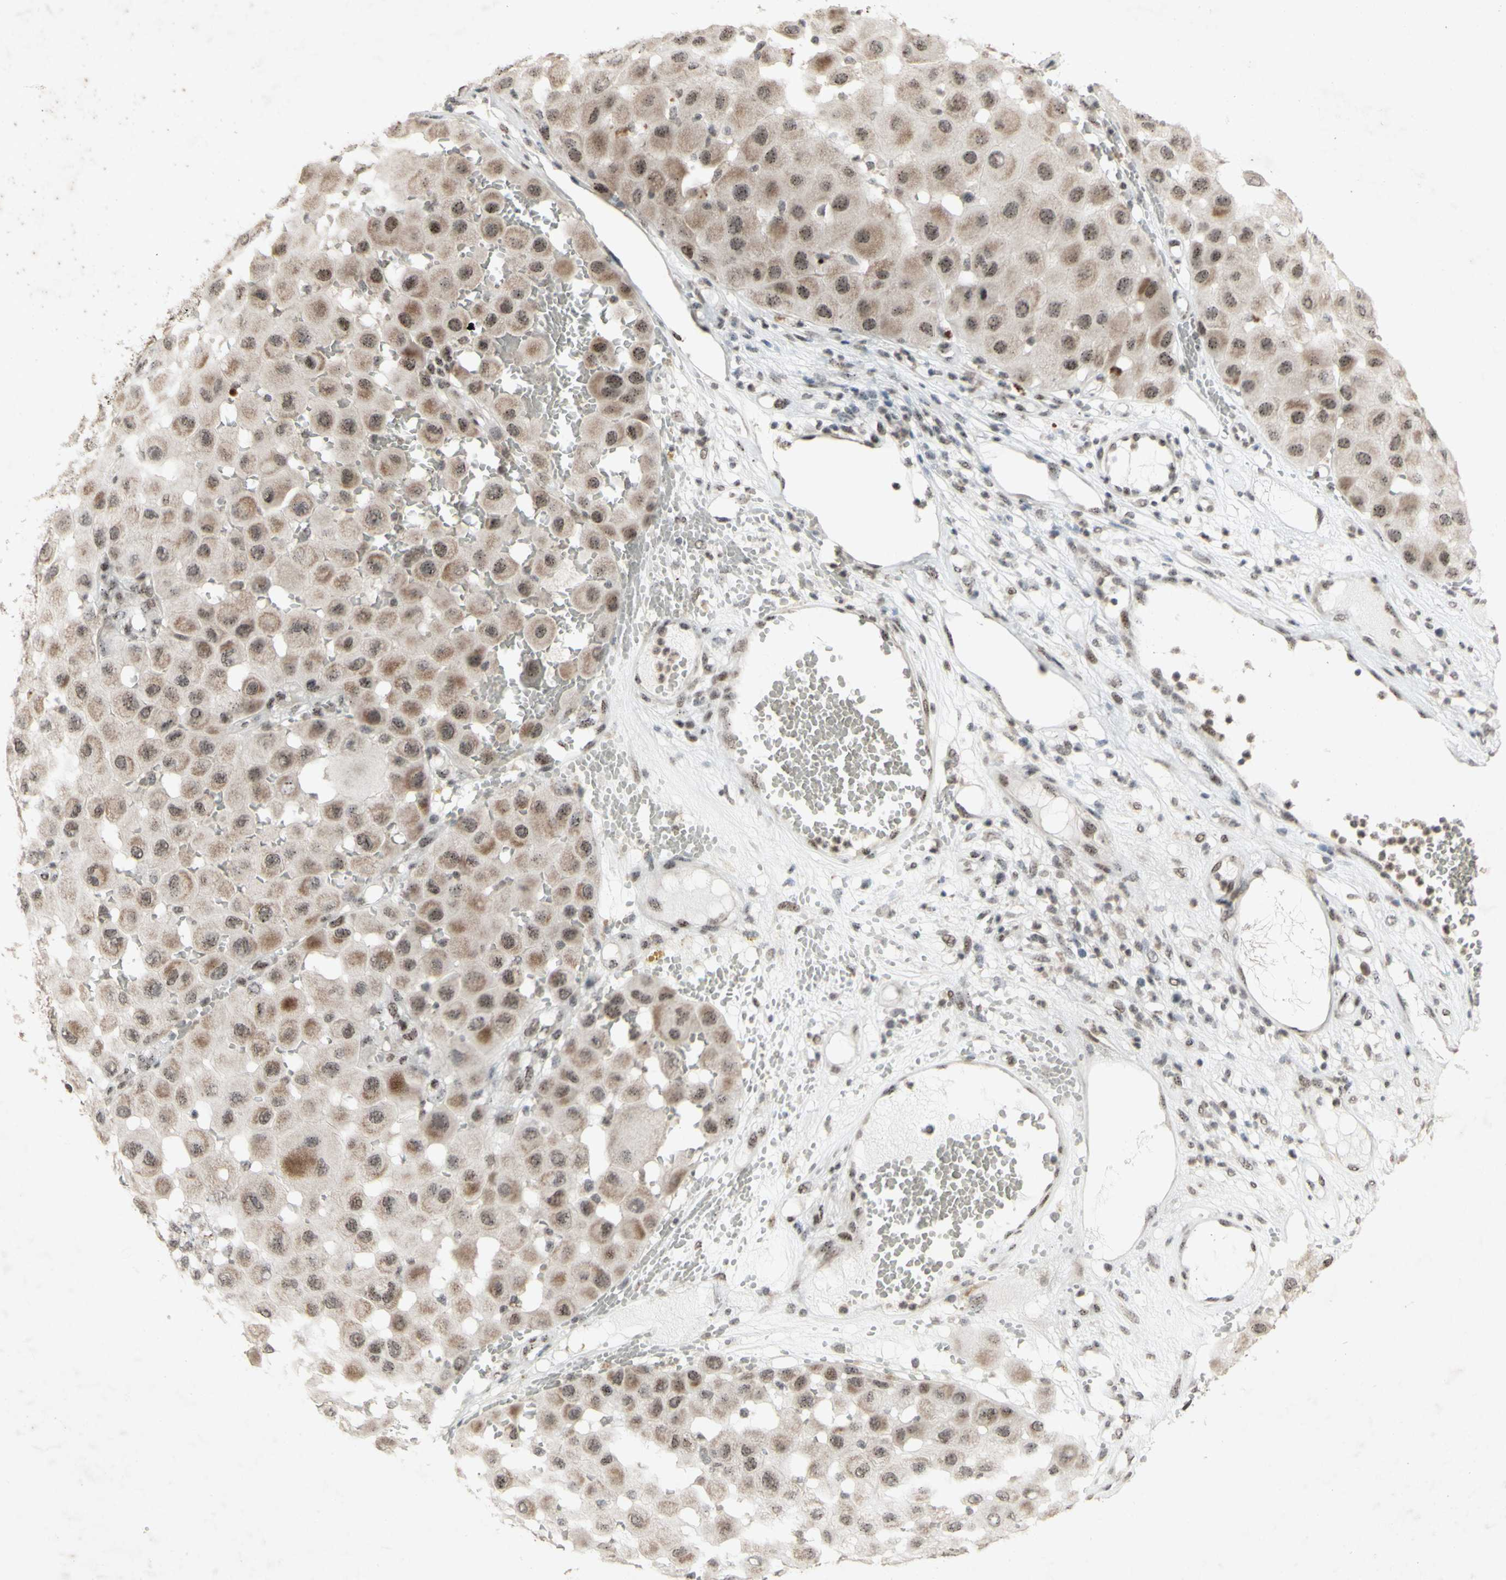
{"staining": {"intensity": "moderate", "quantity": ">75%", "location": "cytoplasmic/membranous,nuclear"}, "tissue": "melanoma", "cell_type": "Tumor cells", "image_type": "cancer", "snomed": [{"axis": "morphology", "description": "Malignant melanoma, NOS"}, {"axis": "topography", "description": "Skin"}], "caption": "Malignant melanoma stained with a protein marker displays moderate staining in tumor cells.", "gene": "CENPB", "patient": {"sex": "female", "age": 81}}